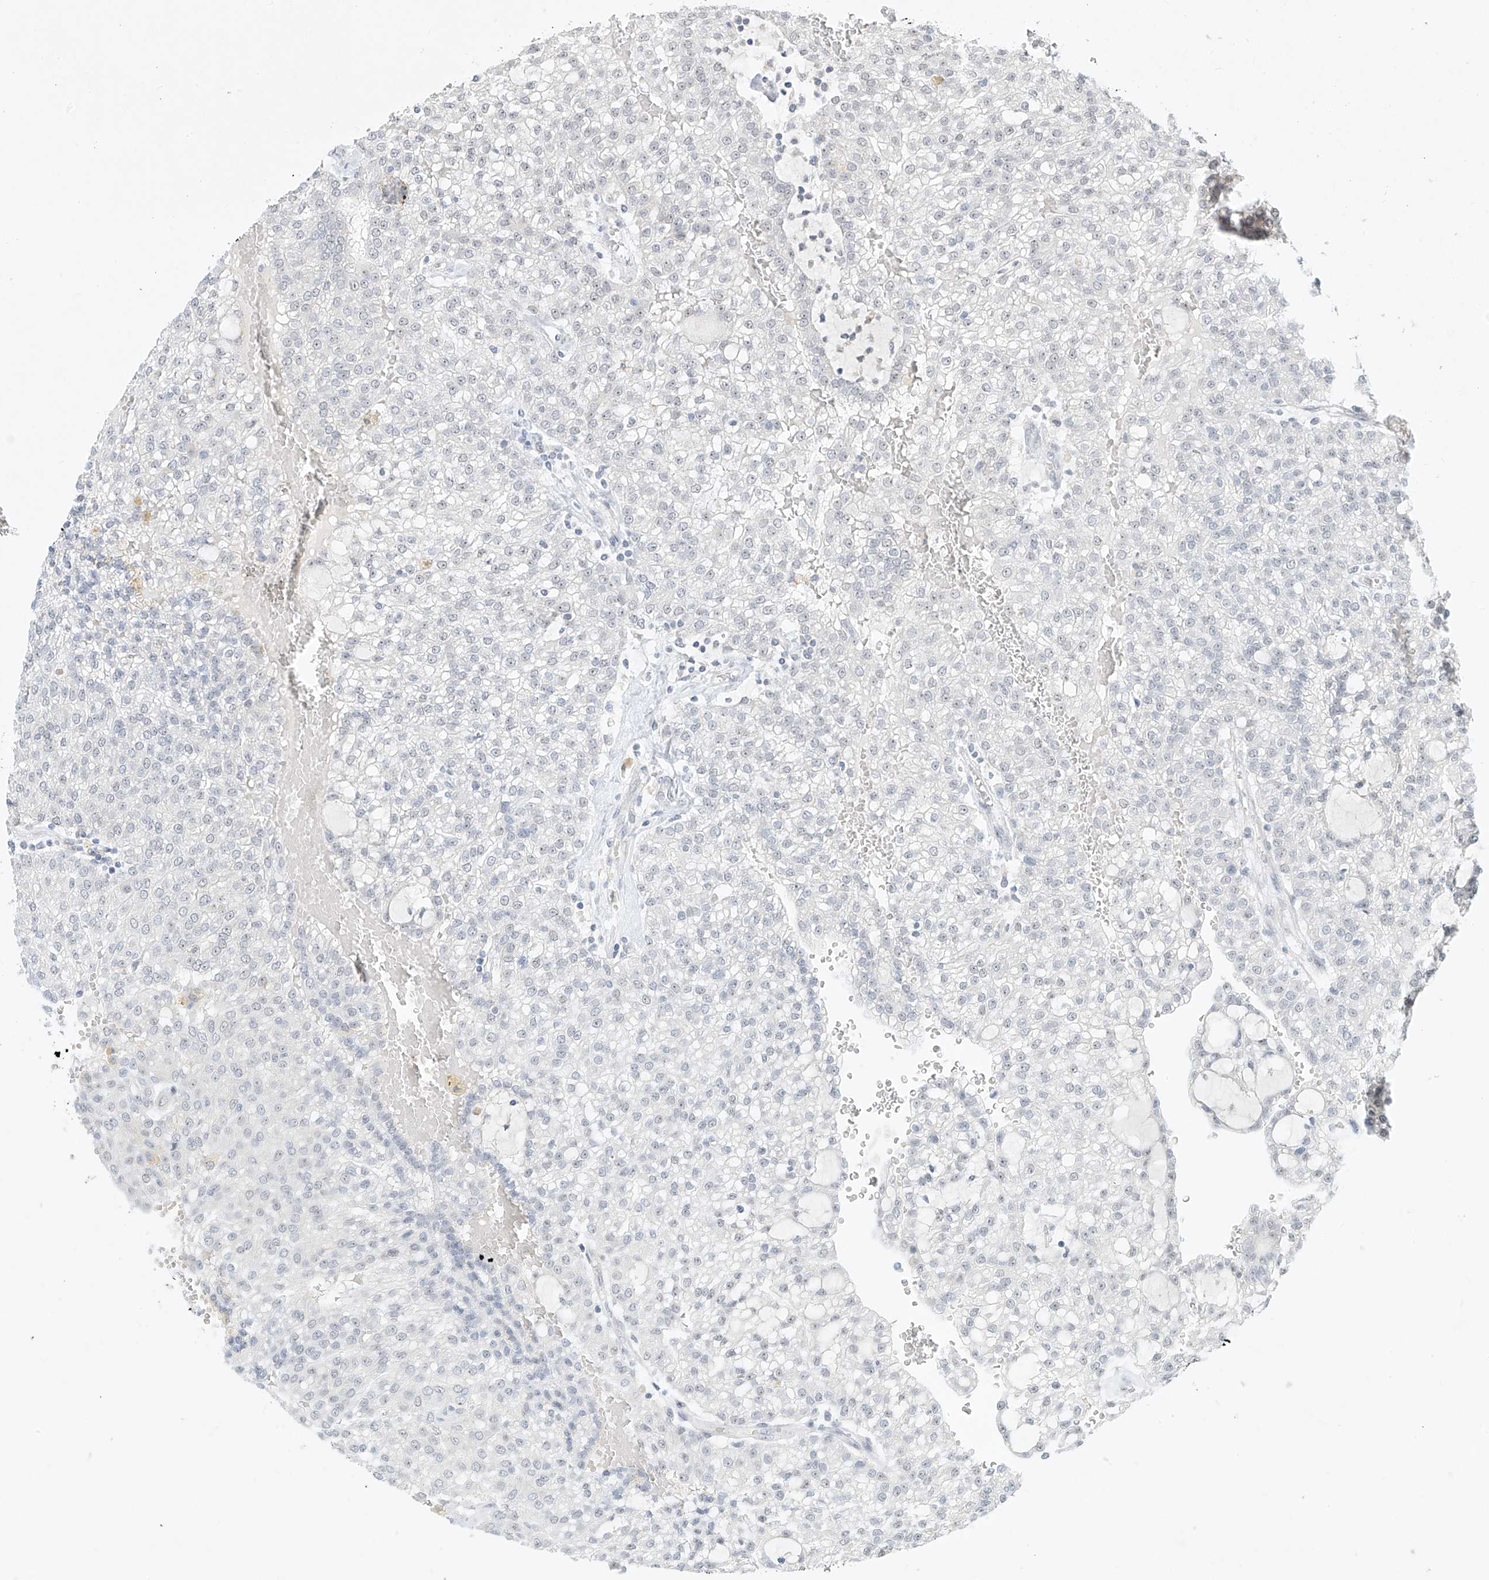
{"staining": {"intensity": "negative", "quantity": "none", "location": "none"}, "tissue": "renal cancer", "cell_type": "Tumor cells", "image_type": "cancer", "snomed": [{"axis": "morphology", "description": "Adenocarcinoma, NOS"}, {"axis": "topography", "description": "Kidney"}], "caption": "Protein analysis of renal cancer (adenocarcinoma) shows no significant positivity in tumor cells. (DAB (3,3'-diaminobenzidine) immunohistochemistry visualized using brightfield microscopy, high magnification).", "gene": "TASP1", "patient": {"sex": "male", "age": 63}}